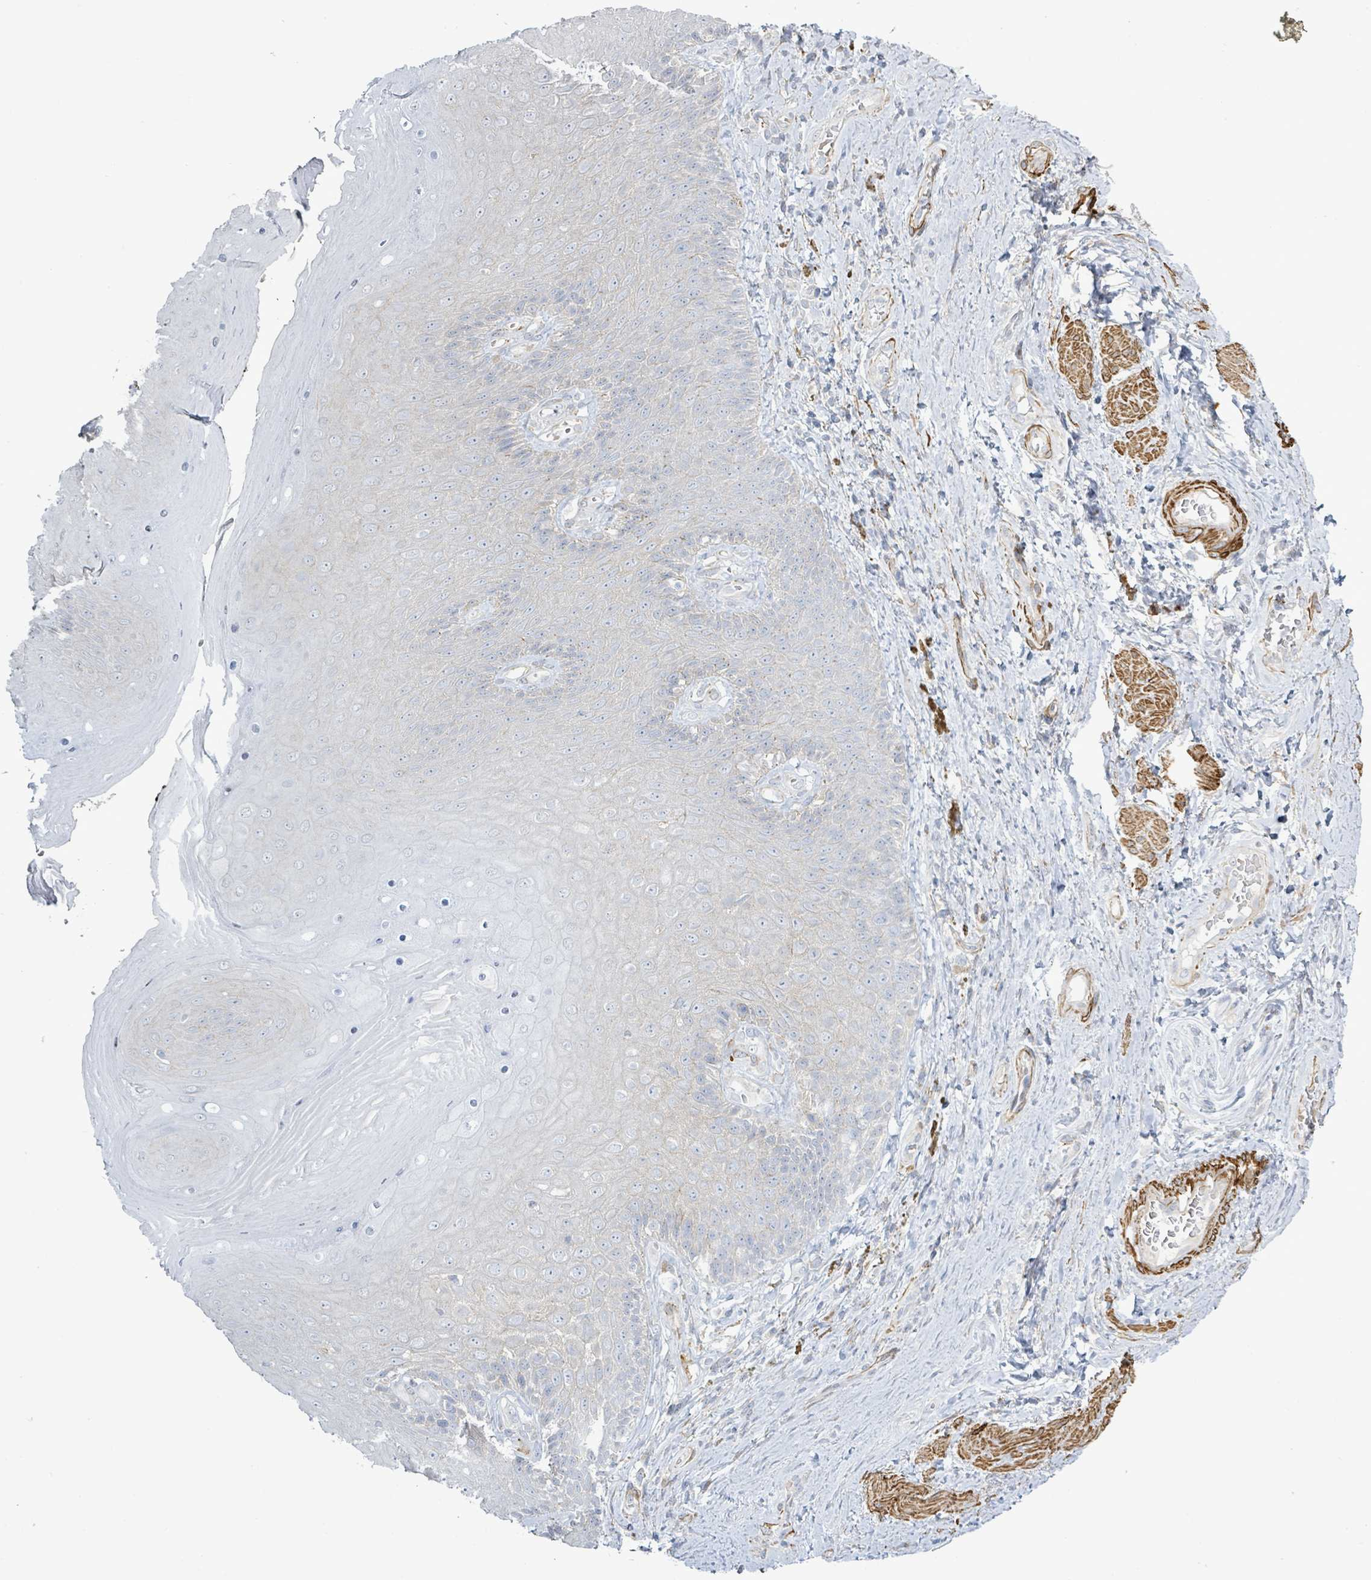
{"staining": {"intensity": "negative", "quantity": "none", "location": "none"}, "tissue": "skin", "cell_type": "Epidermal cells", "image_type": "normal", "snomed": [{"axis": "morphology", "description": "Normal tissue, NOS"}, {"axis": "topography", "description": "Anal"}, {"axis": "topography", "description": "Peripheral nerve tissue"}], "caption": "Immunohistochemistry (IHC) of unremarkable skin displays no positivity in epidermal cells. (DAB (3,3'-diaminobenzidine) immunohistochemistry (IHC) visualized using brightfield microscopy, high magnification).", "gene": "DMRTC1B", "patient": {"sex": "male", "age": 53}}